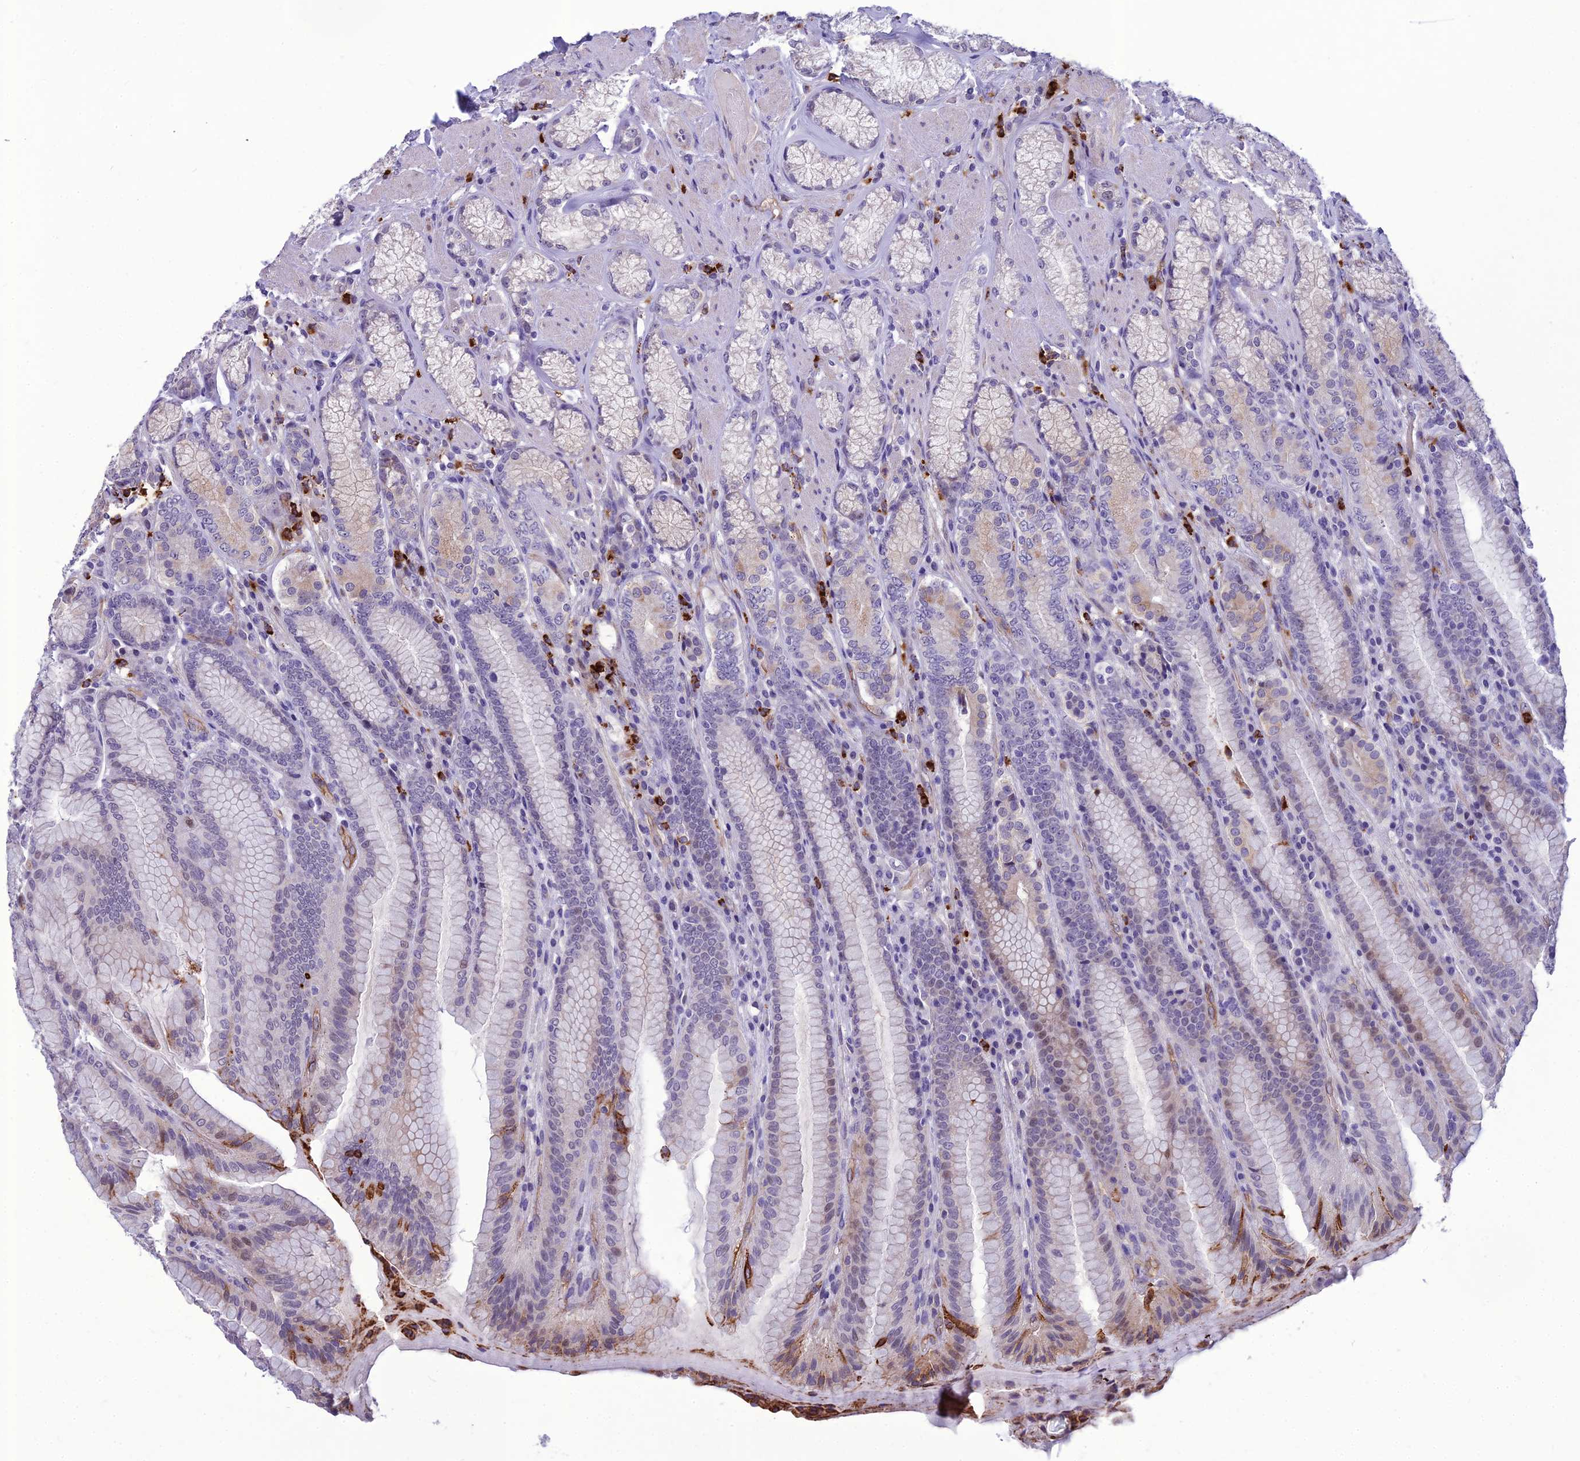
{"staining": {"intensity": "moderate", "quantity": "<25%", "location": "cytoplasmic/membranous"}, "tissue": "stomach", "cell_type": "Glandular cells", "image_type": "normal", "snomed": [{"axis": "morphology", "description": "Normal tissue, NOS"}, {"axis": "topography", "description": "Stomach, upper"}, {"axis": "topography", "description": "Stomach, lower"}], "caption": "This is a photomicrograph of immunohistochemistry staining of normal stomach, which shows moderate positivity in the cytoplasmic/membranous of glandular cells.", "gene": "BBS7", "patient": {"sex": "female", "age": 76}}